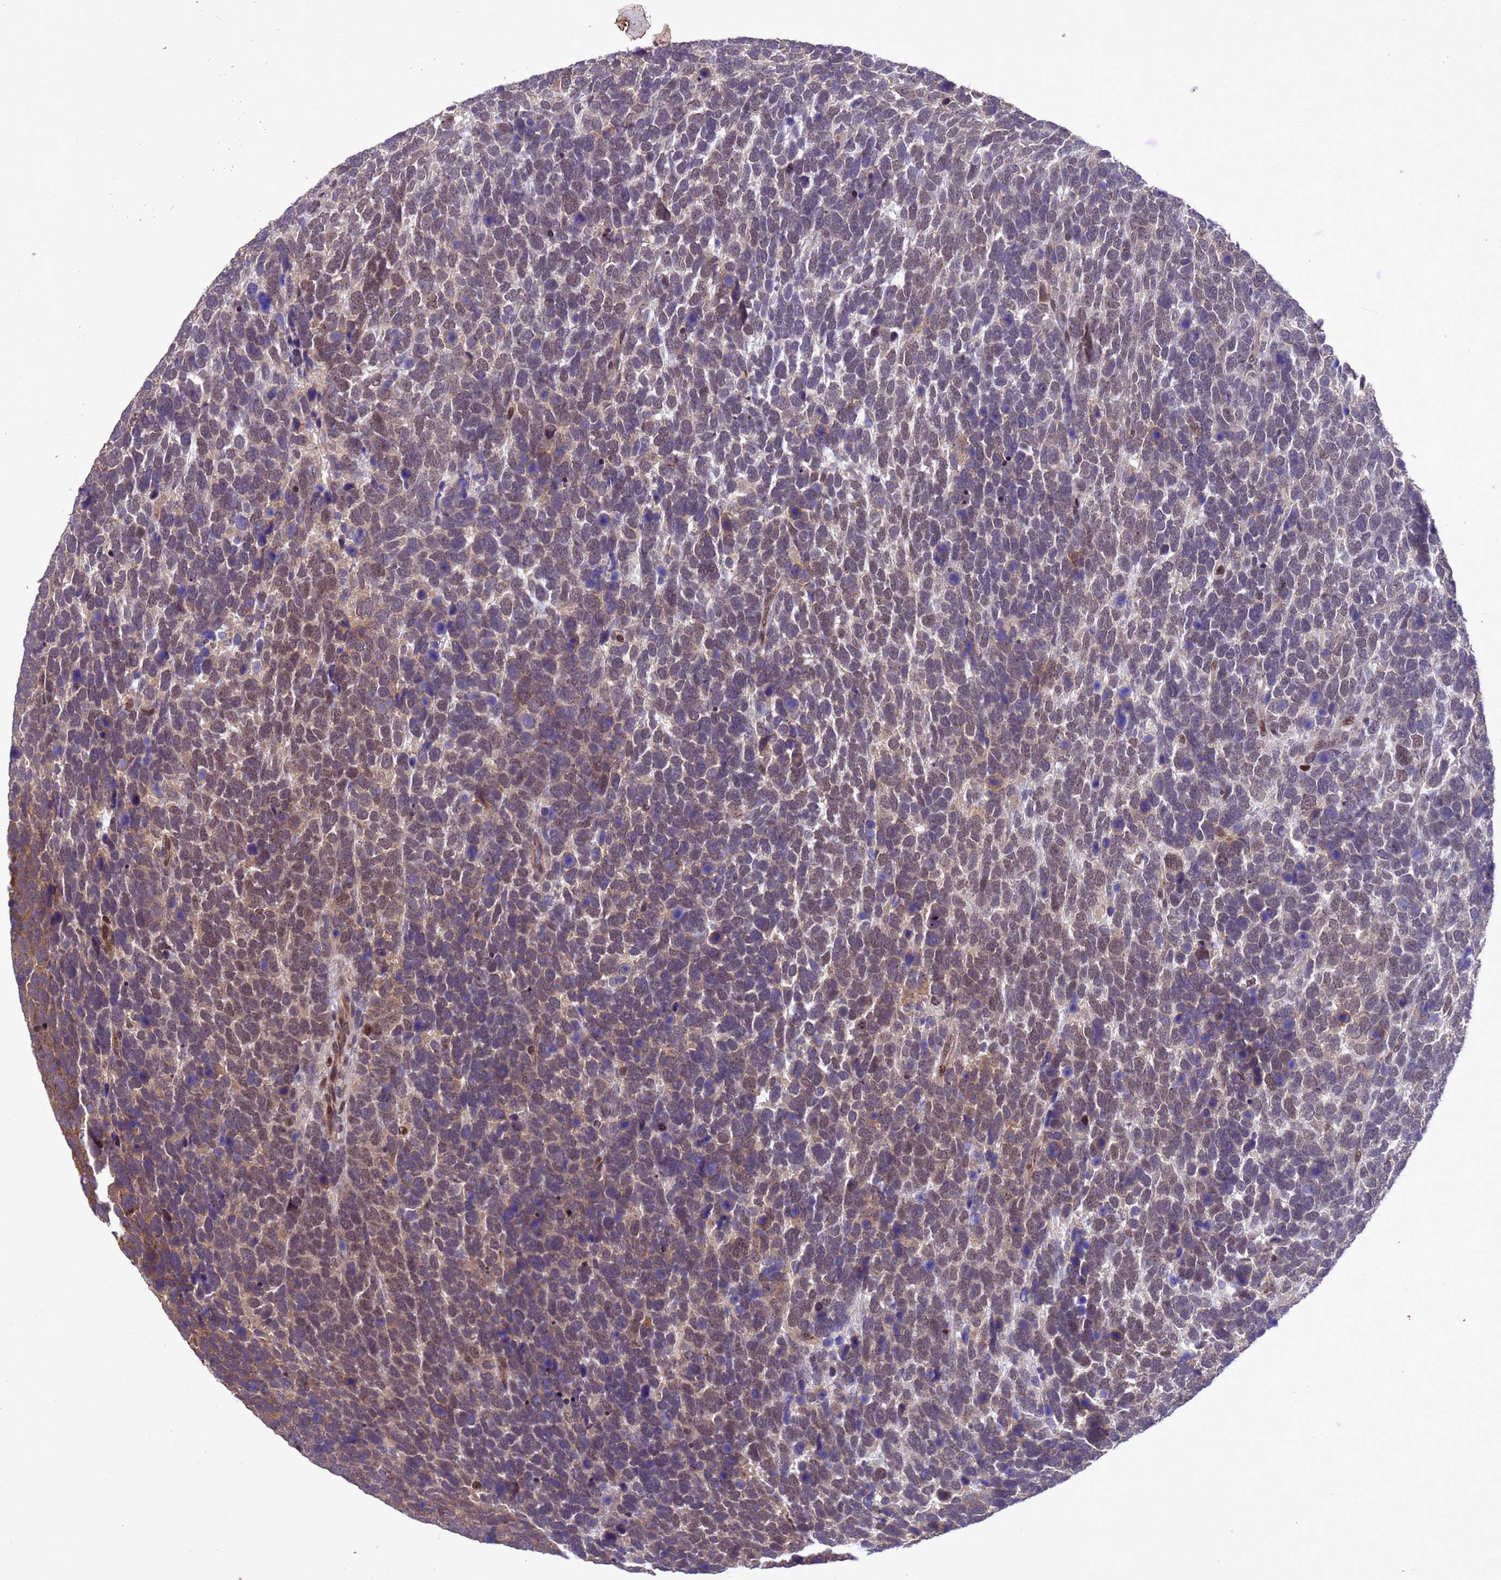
{"staining": {"intensity": "moderate", "quantity": "25%-75%", "location": "cytoplasmic/membranous,nuclear"}, "tissue": "urothelial cancer", "cell_type": "Tumor cells", "image_type": "cancer", "snomed": [{"axis": "morphology", "description": "Urothelial carcinoma, High grade"}, {"axis": "topography", "description": "Urinary bladder"}], "caption": "Immunohistochemistry staining of high-grade urothelial carcinoma, which demonstrates medium levels of moderate cytoplasmic/membranous and nuclear positivity in approximately 25%-75% of tumor cells indicating moderate cytoplasmic/membranous and nuclear protein expression. The staining was performed using DAB (3,3'-diaminobenzidine) (brown) for protein detection and nuclei were counterstained in hematoxylin (blue).", "gene": "TBK1", "patient": {"sex": "female", "age": 82}}